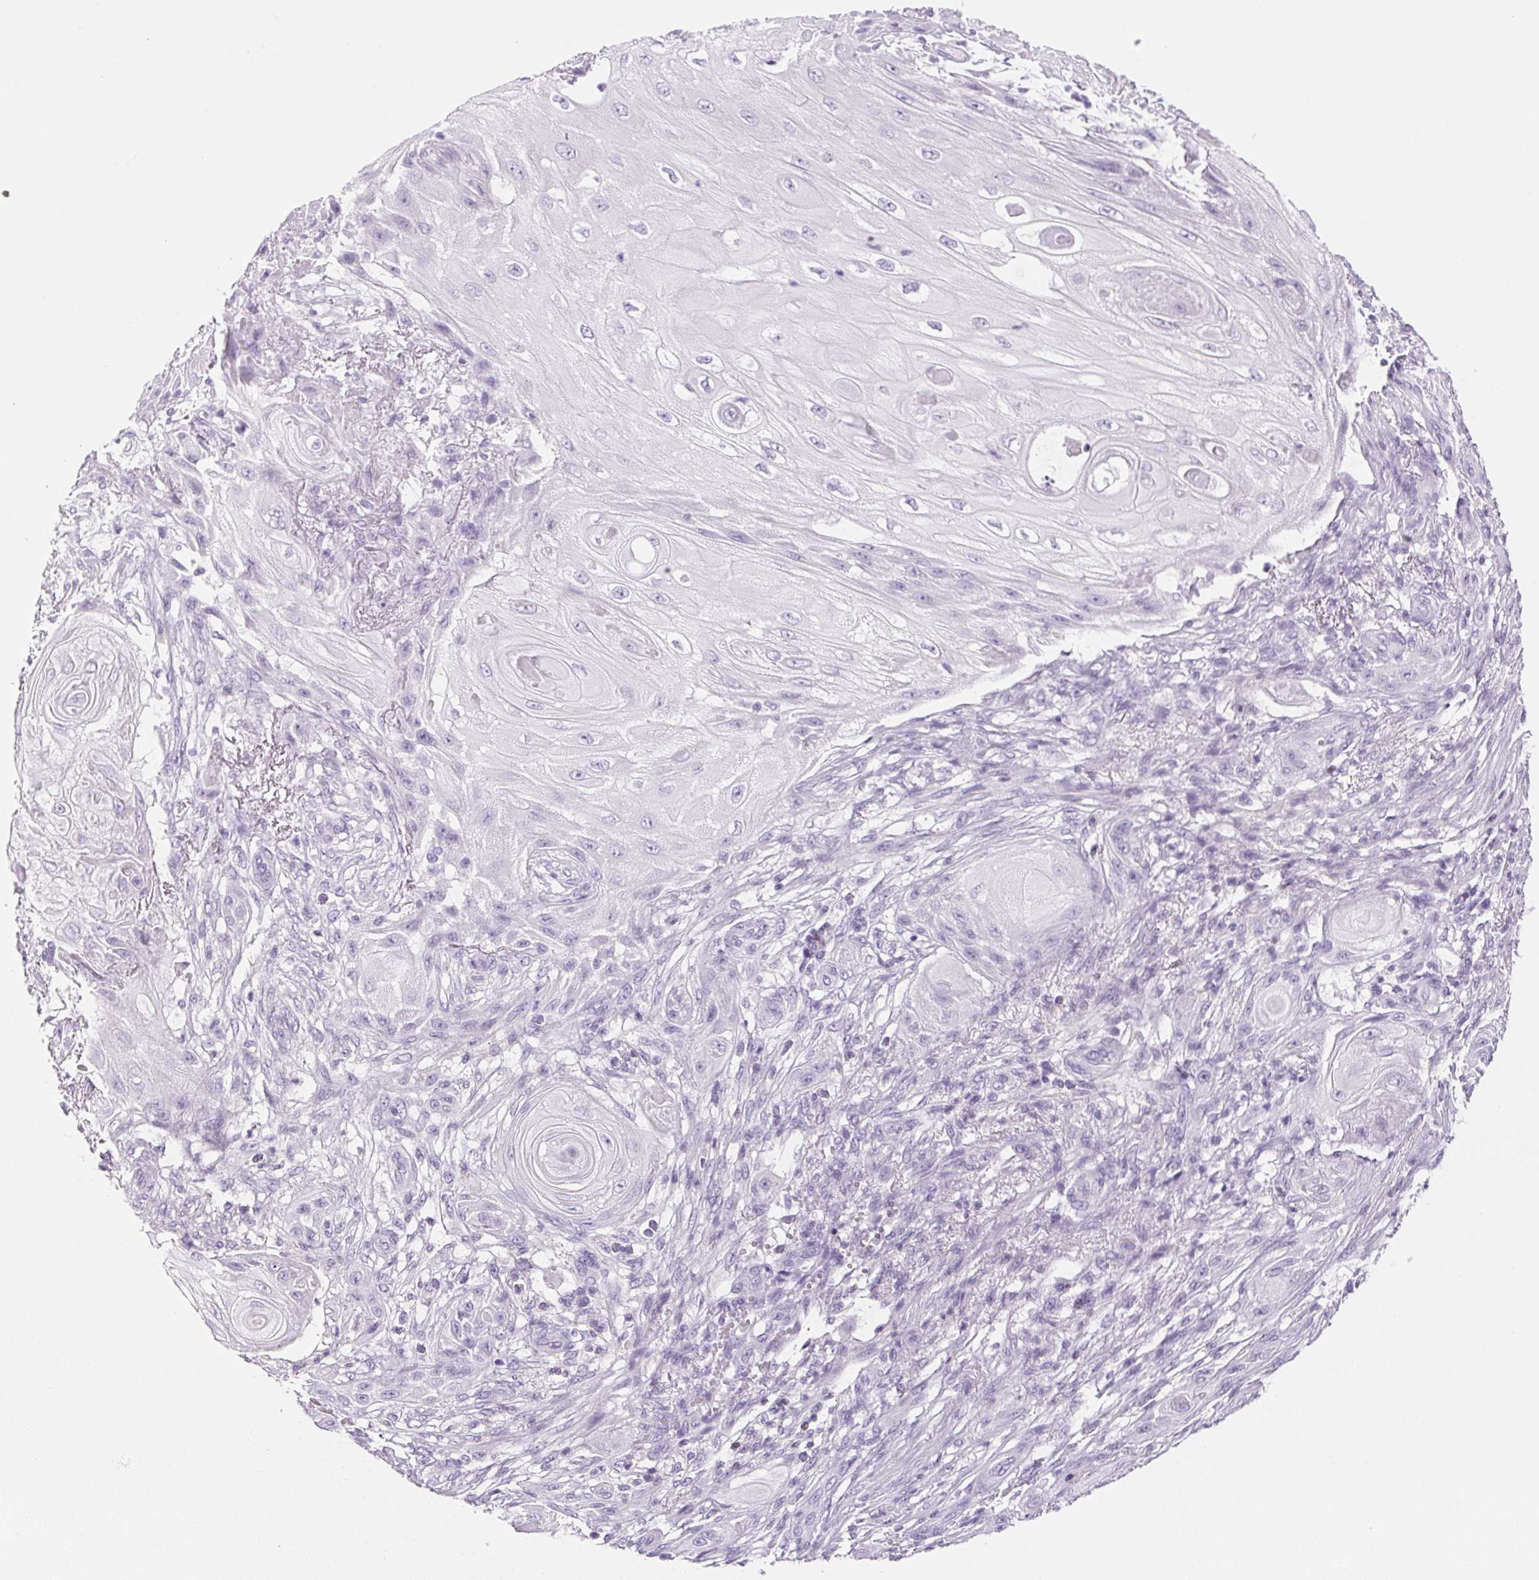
{"staining": {"intensity": "negative", "quantity": "none", "location": "none"}, "tissue": "skin cancer", "cell_type": "Tumor cells", "image_type": "cancer", "snomed": [{"axis": "morphology", "description": "Squamous cell carcinoma, NOS"}, {"axis": "topography", "description": "Skin"}], "caption": "Immunohistochemical staining of human skin cancer (squamous cell carcinoma) reveals no significant expression in tumor cells.", "gene": "BEND2", "patient": {"sex": "male", "age": 62}}